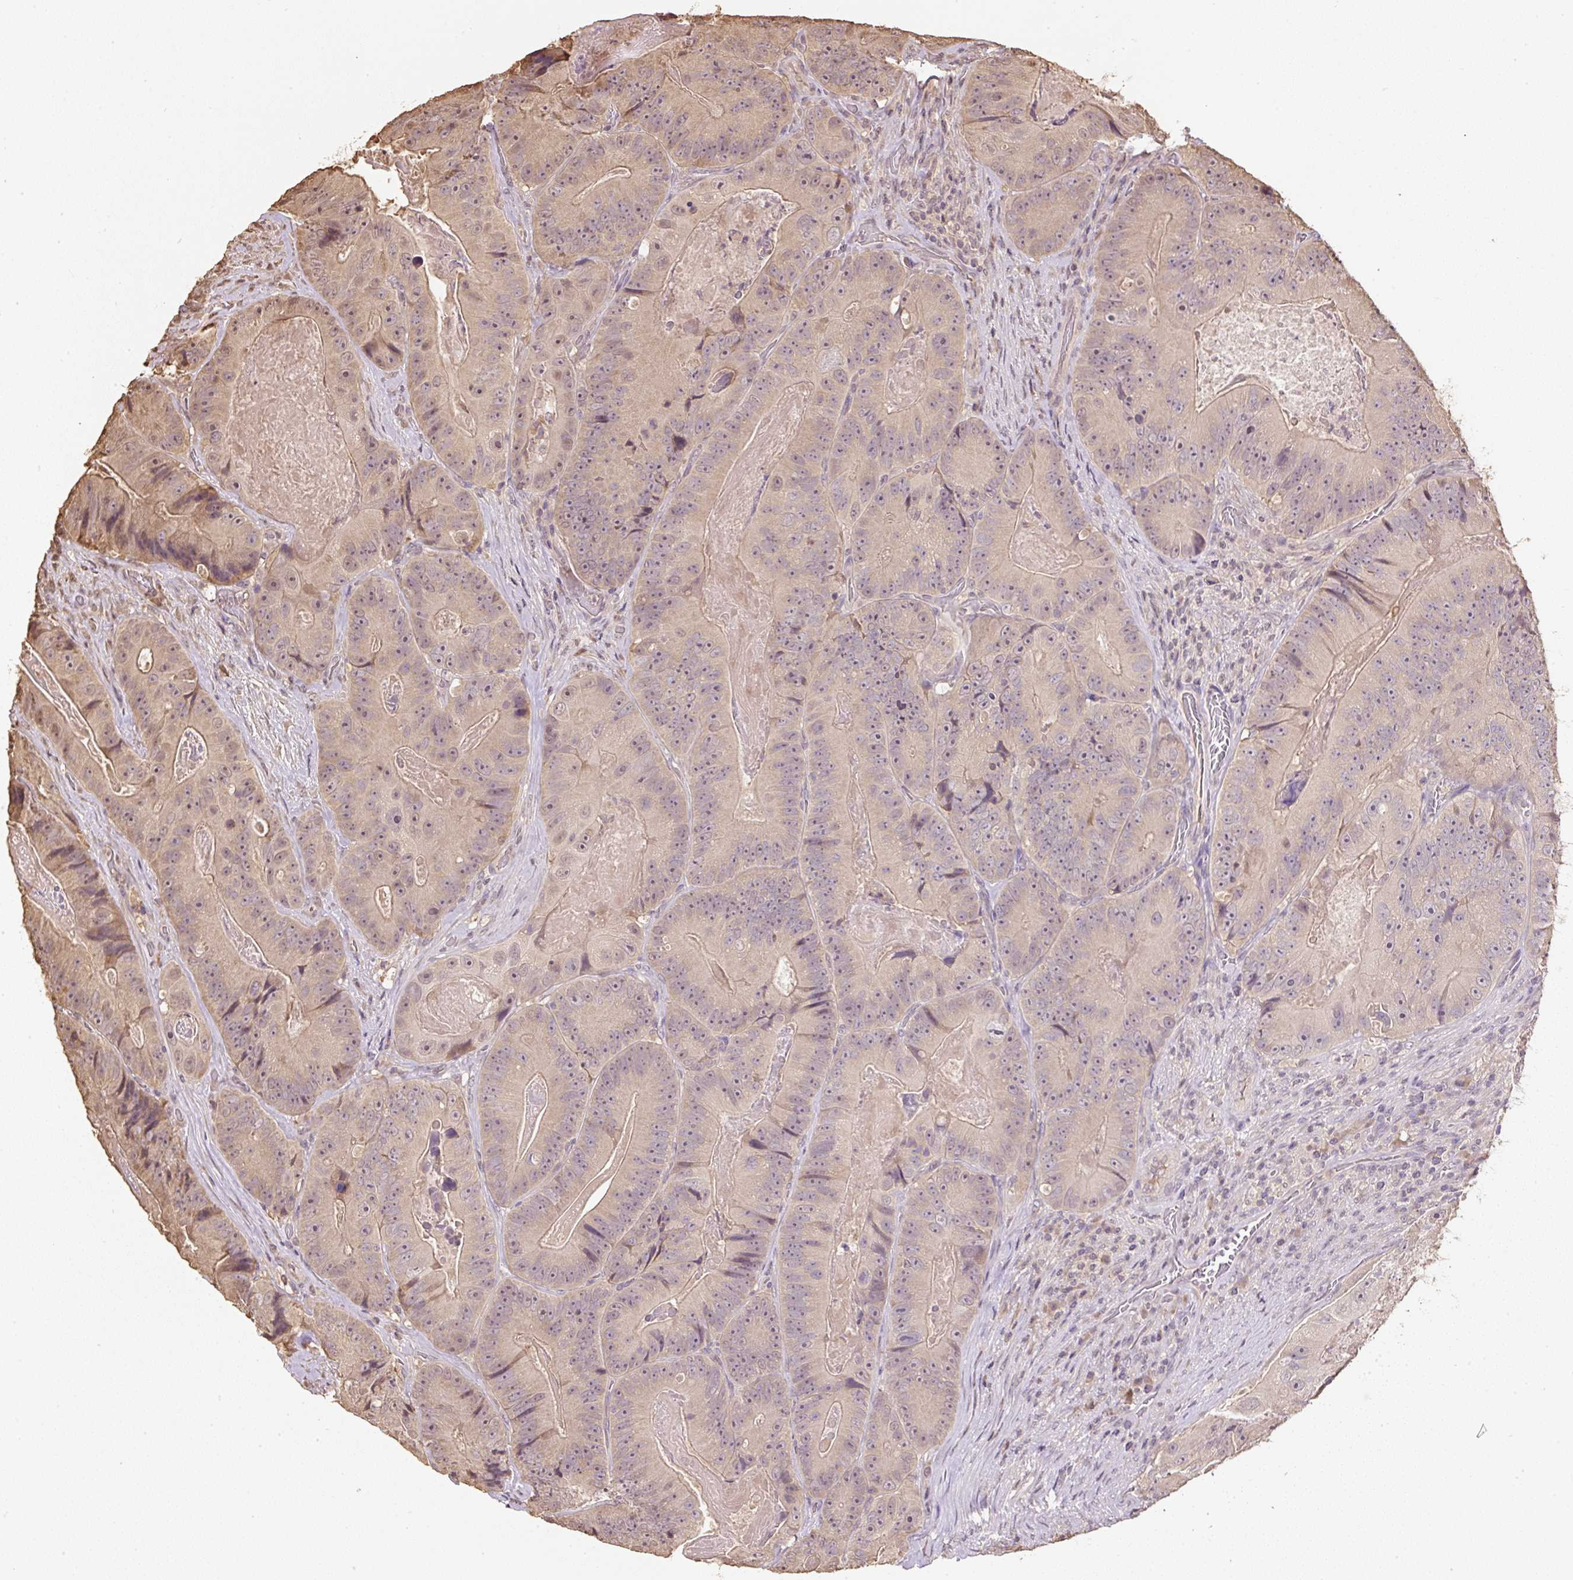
{"staining": {"intensity": "weak", "quantity": "25%-75%", "location": "cytoplasmic/membranous,nuclear"}, "tissue": "colorectal cancer", "cell_type": "Tumor cells", "image_type": "cancer", "snomed": [{"axis": "morphology", "description": "Adenocarcinoma, NOS"}, {"axis": "topography", "description": "Colon"}], "caption": "Immunohistochemical staining of colorectal adenocarcinoma exhibits weak cytoplasmic/membranous and nuclear protein staining in approximately 25%-75% of tumor cells.", "gene": "TMEM170B", "patient": {"sex": "female", "age": 86}}